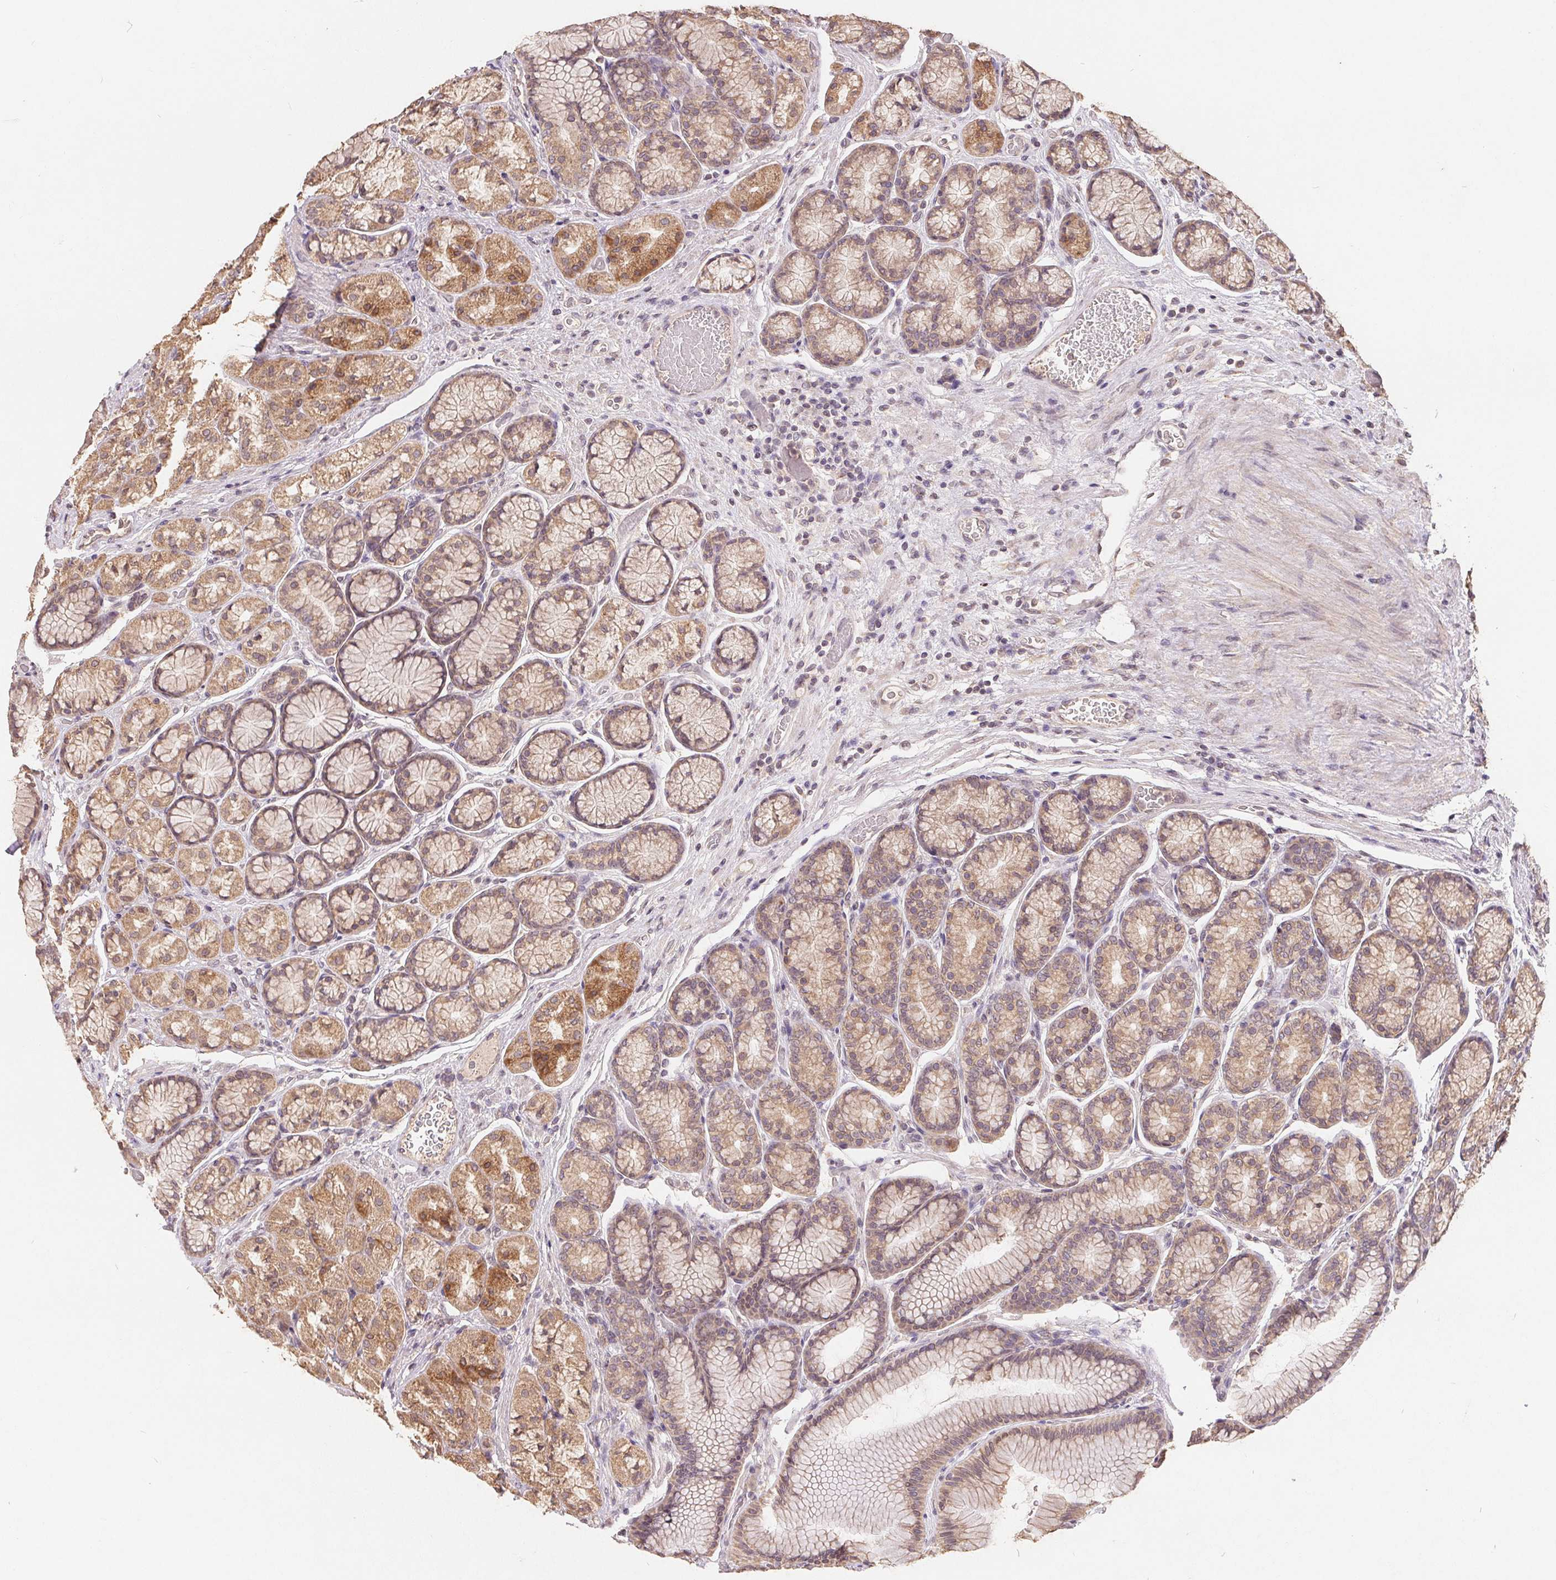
{"staining": {"intensity": "moderate", "quantity": "25%-75%", "location": "cytoplasmic/membranous"}, "tissue": "stomach", "cell_type": "Glandular cells", "image_type": "normal", "snomed": [{"axis": "morphology", "description": "Normal tissue, NOS"}, {"axis": "morphology", "description": "Adenocarcinoma, NOS"}, {"axis": "morphology", "description": "Adenocarcinoma, High grade"}, {"axis": "topography", "description": "Stomach, upper"}, {"axis": "topography", "description": "Stomach"}], "caption": "An immunohistochemistry image of unremarkable tissue is shown. Protein staining in brown labels moderate cytoplasmic/membranous positivity in stomach within glandular cells.", "gene": "CDIPT", "patient": {"sex": "female", "age": 65}}